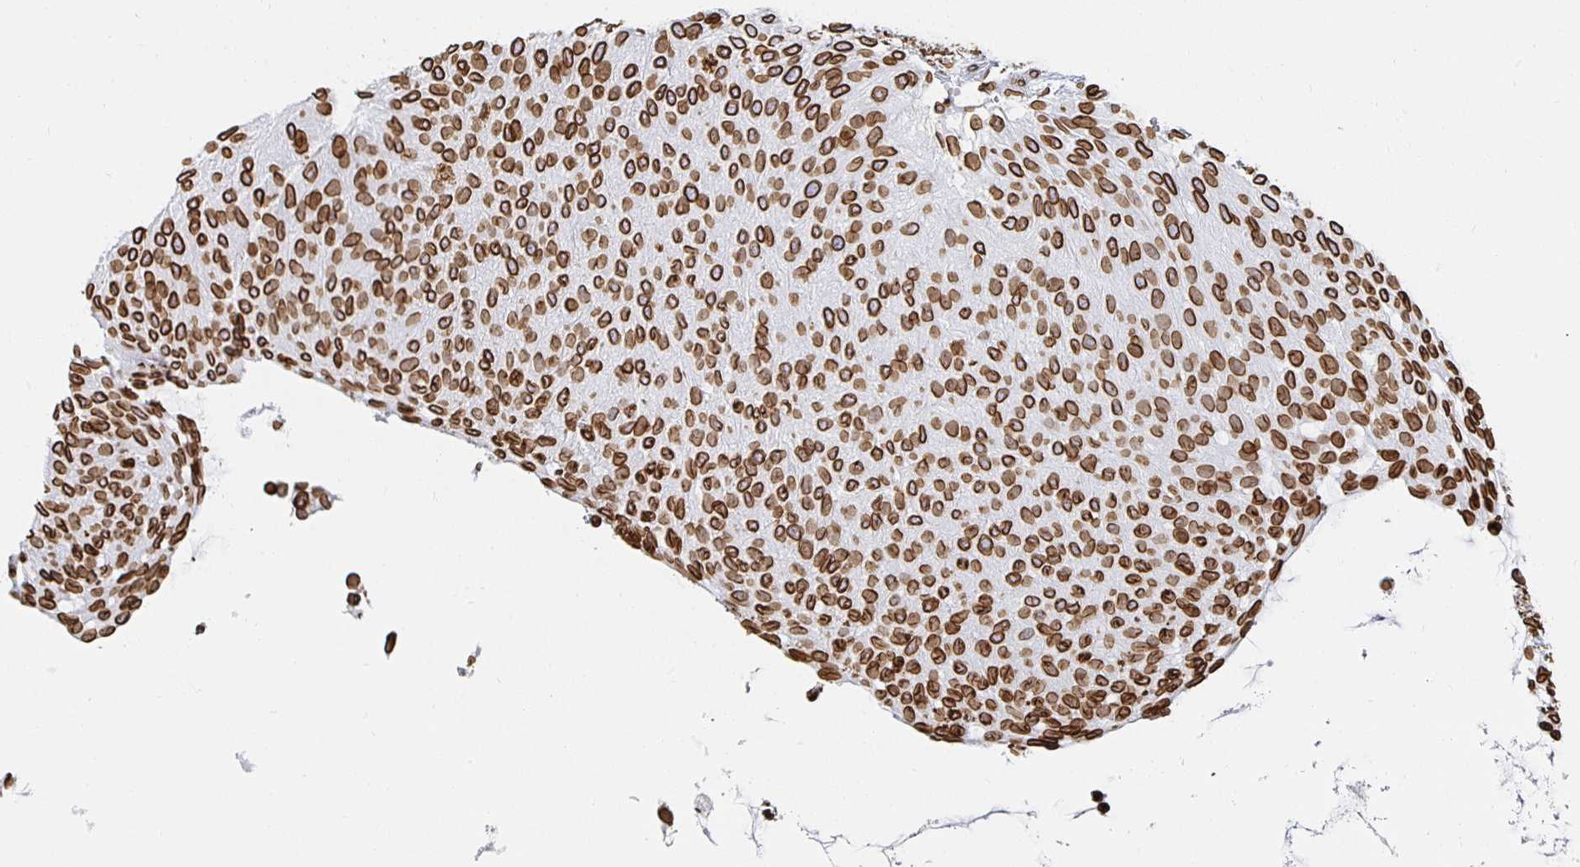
{"staining": {"intensity": "strong", "quantity": ">75%", "location": "cytoplasmic/membranous,nuclear"}, "tissue": "urothelial cancer", "cell_type": "Tumor cells", "image_type": "cancer", "snomed": [{"axis": "morphology", "description": "Urothelial carcinoma, NOS"}, {"axis": "topography", "description": "Urinary bladder"}], "caption": "A brown stain highlights strong cytoplasmic/membranous and nuclear staining of a protein in human transitional cell carcinoma tumor cells.", "gene": "LMNB1", "patient": {"sex": "male", "age": 84}}